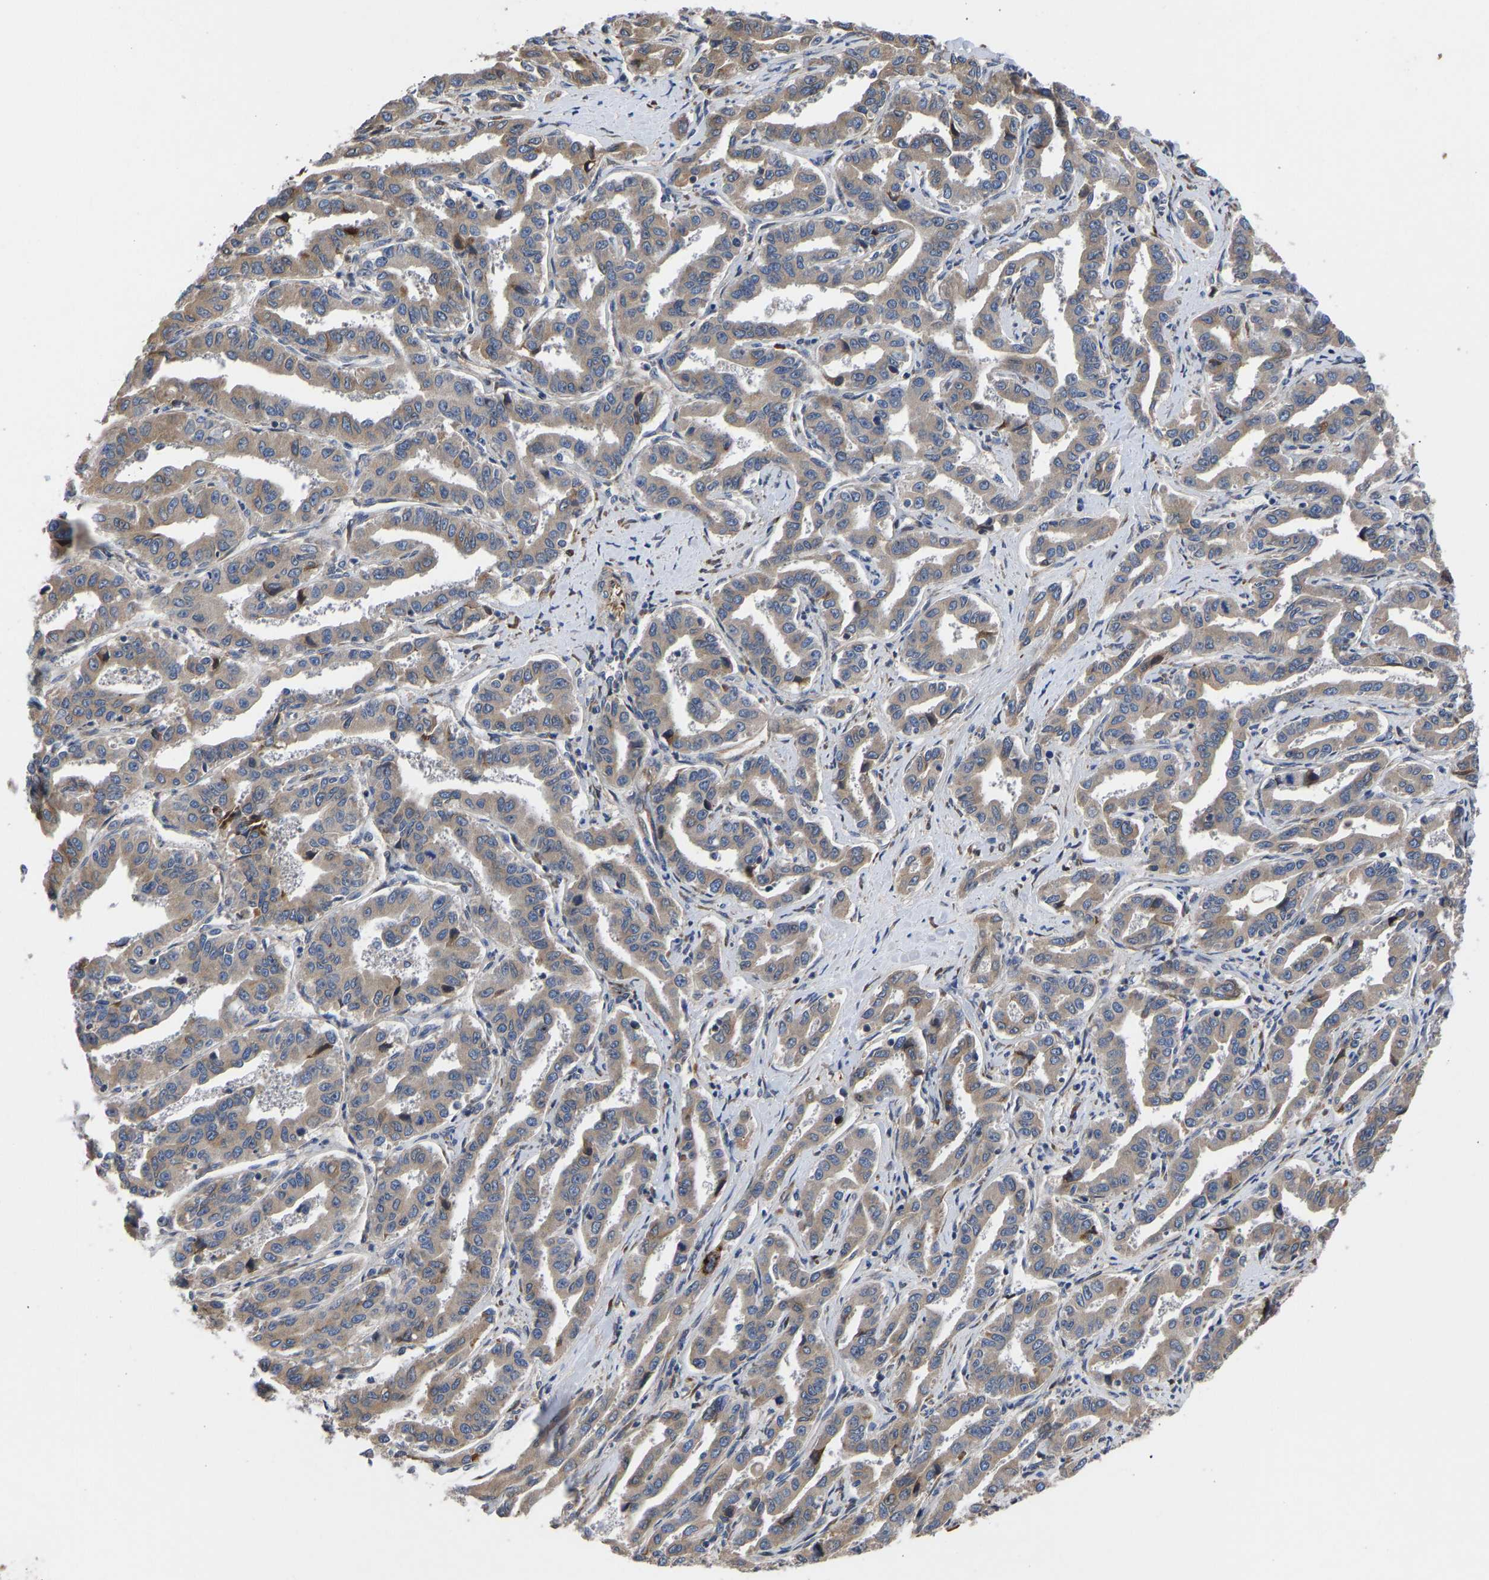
{"staining": {"intensity": "moderate", "quantity": ">75%", "location": "cytoplasmic/membranous"}, "tissue": "liver cancer", "cell_type": "Tumor cells", "image_type": "cancer", "snomed": [{"axis": "morphology", "description": "Cholangiocarcinoma"}, {"axis": "topography", "description": "Liver"}], "caption": "A micrograph showing moderate cytoplasmic/membranous expression in approximately >75% of tumor cells in cholangiocarcinoma (liver), as visualized by brown immunohistochemical staining.", "gene": "FRRS1", "patient": {"sex": "male", "age": 59}}